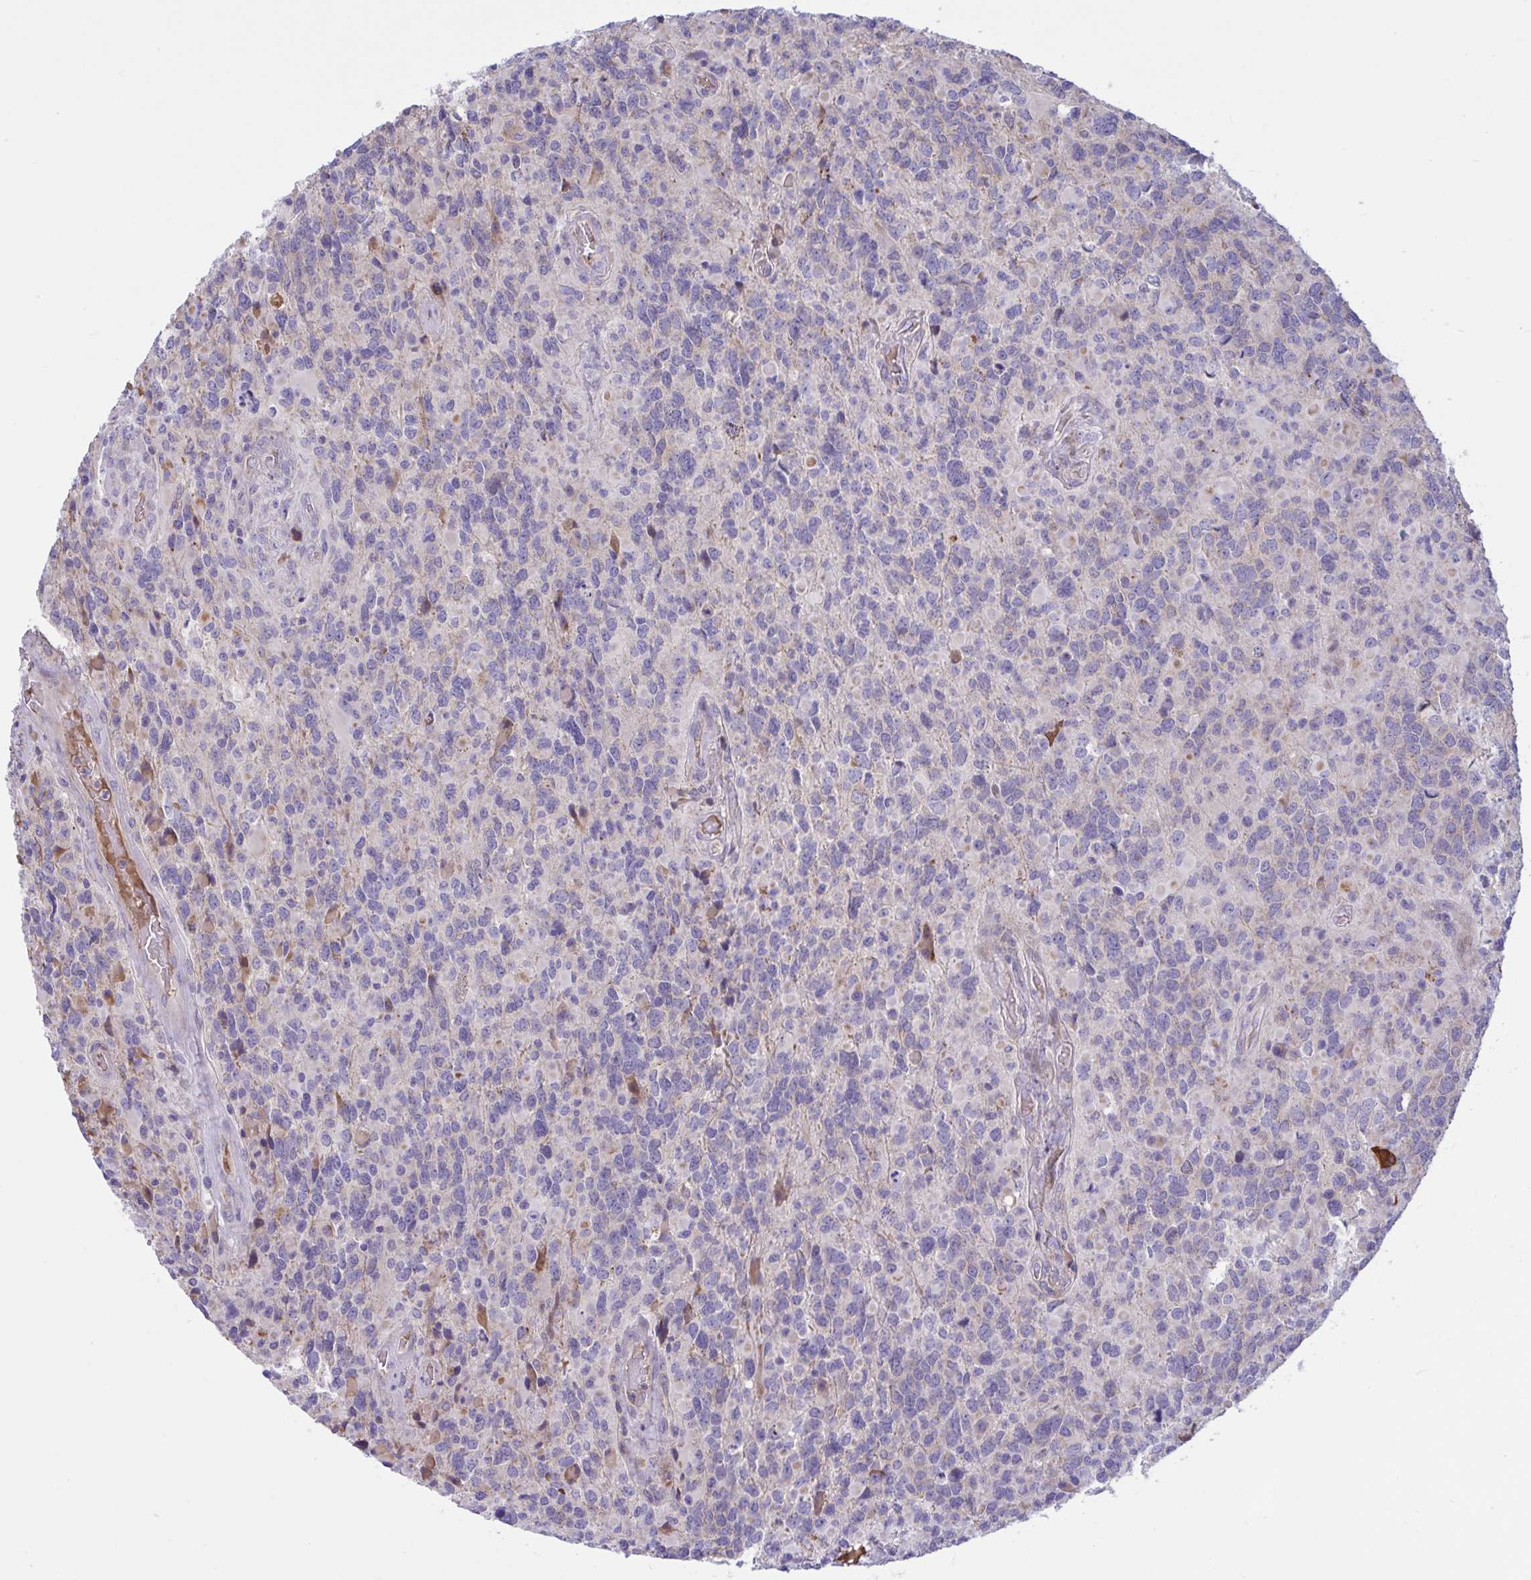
{"staining": {"intensity": "negative", "quantity": "none", "location": "none"}, "tissue": "glioma", "cell_type": "Tumor cells", "image_type": "cancer", "snomed": [{"axis": "morphology", "description": "Glioma, malignant, High grade"}, {"axis": "topography", "description": "Brain"}], "caption": "High power microscopy histopathology image of an immunohistochemistry image of malignant glioma (high-grade), revealing no significant positivity in tumor cells.", "gene": "VWC2", "patient": {"sex": "female", "age": 40}}